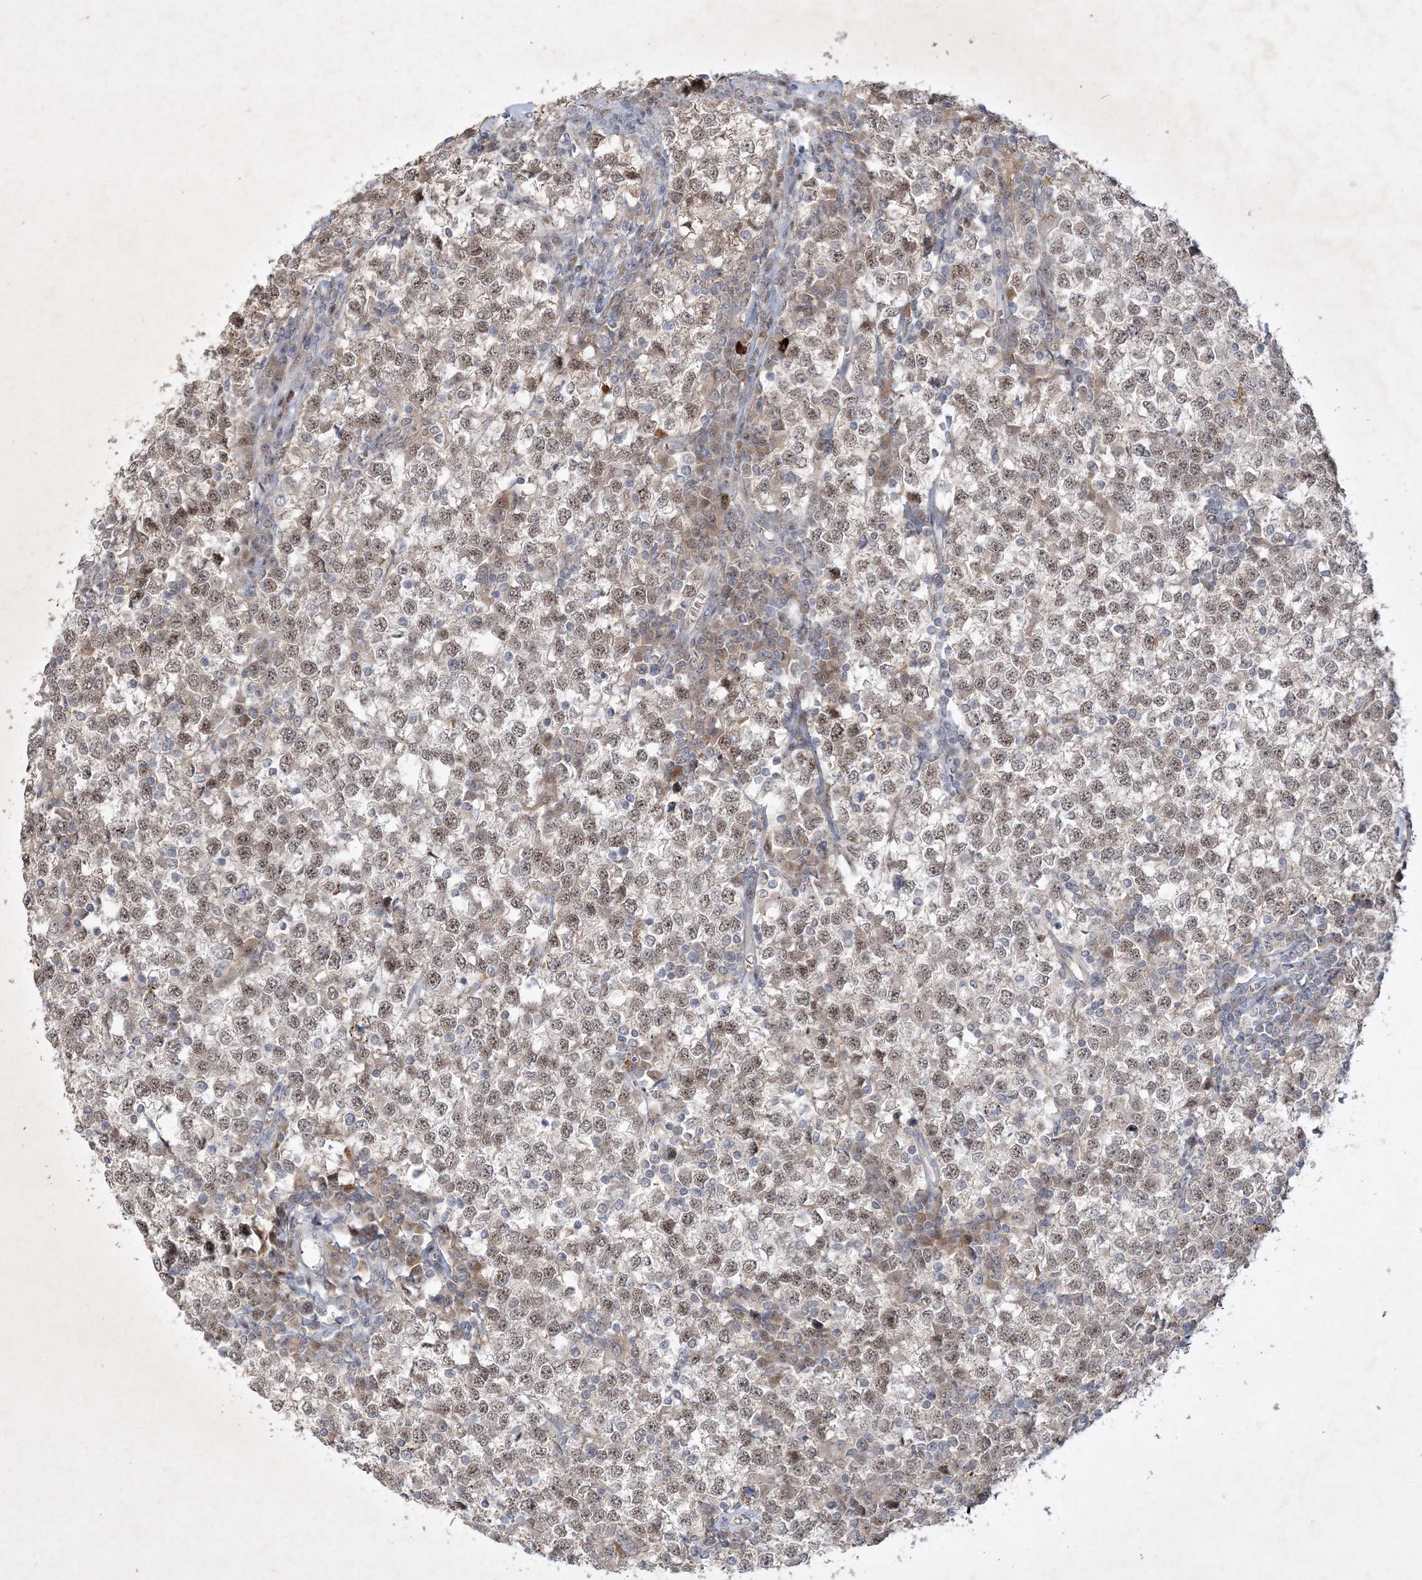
{"staining": {"intensity": "weak", "quantity": ">75%", "location": "nuclear"}, "tissue": "testis cancer", "cell_type": "Tumor cells", "image_type": "cancer", "snomed": [{"axis": "morphology", "description": "Seminoma, NOS"}, {"axis": "topography", "description": "Testis"}], "caption": "A brown stain labels weak nuclear positivity of a protein in human testis seminoma tumor cells. (DAB = brown stain, brightfield microscopy at high magnification).", "gene": "THG1L", "patient": {"sex": "male", "age": 65}}